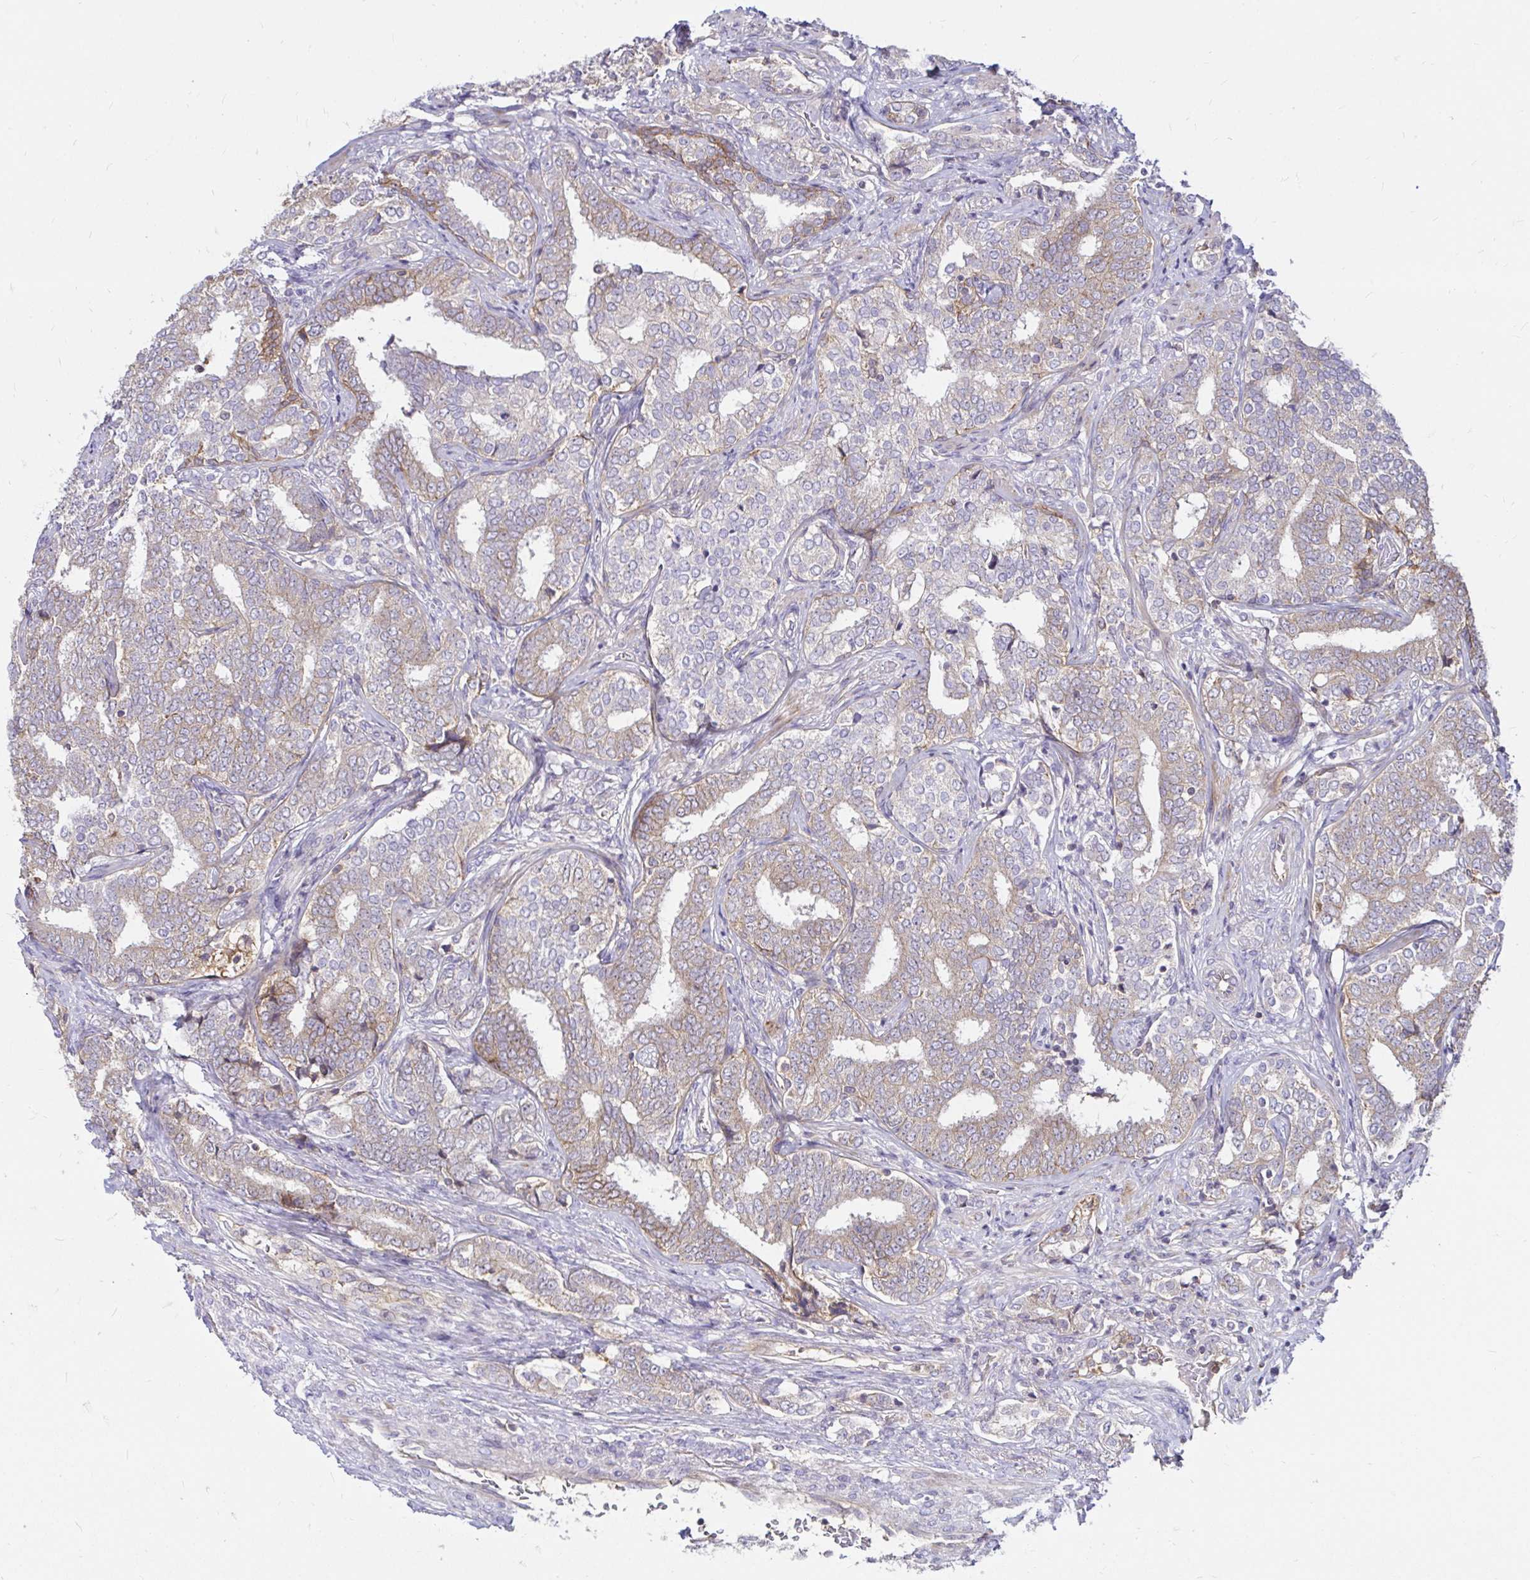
{"staining": {"intensity": "weak", "quantity": "<25%", "location": "cytoplasmic/membranous"}, "tissue": "prostate cancer", "cell_type": "Tumor cells", "image_type": "cancer", "snomed": [{"axis": "morphology", "description": "Adenocarcinoma, High grade"}, {"axis": "topography", "description": "Prostate"}], "caption": "The micrograph shows no significant staining in tumor cells of adenocarcinoma (high-grade) (prostate).", "gene": "ITGA2", "patient": {"sex": "male", "age": 72}}